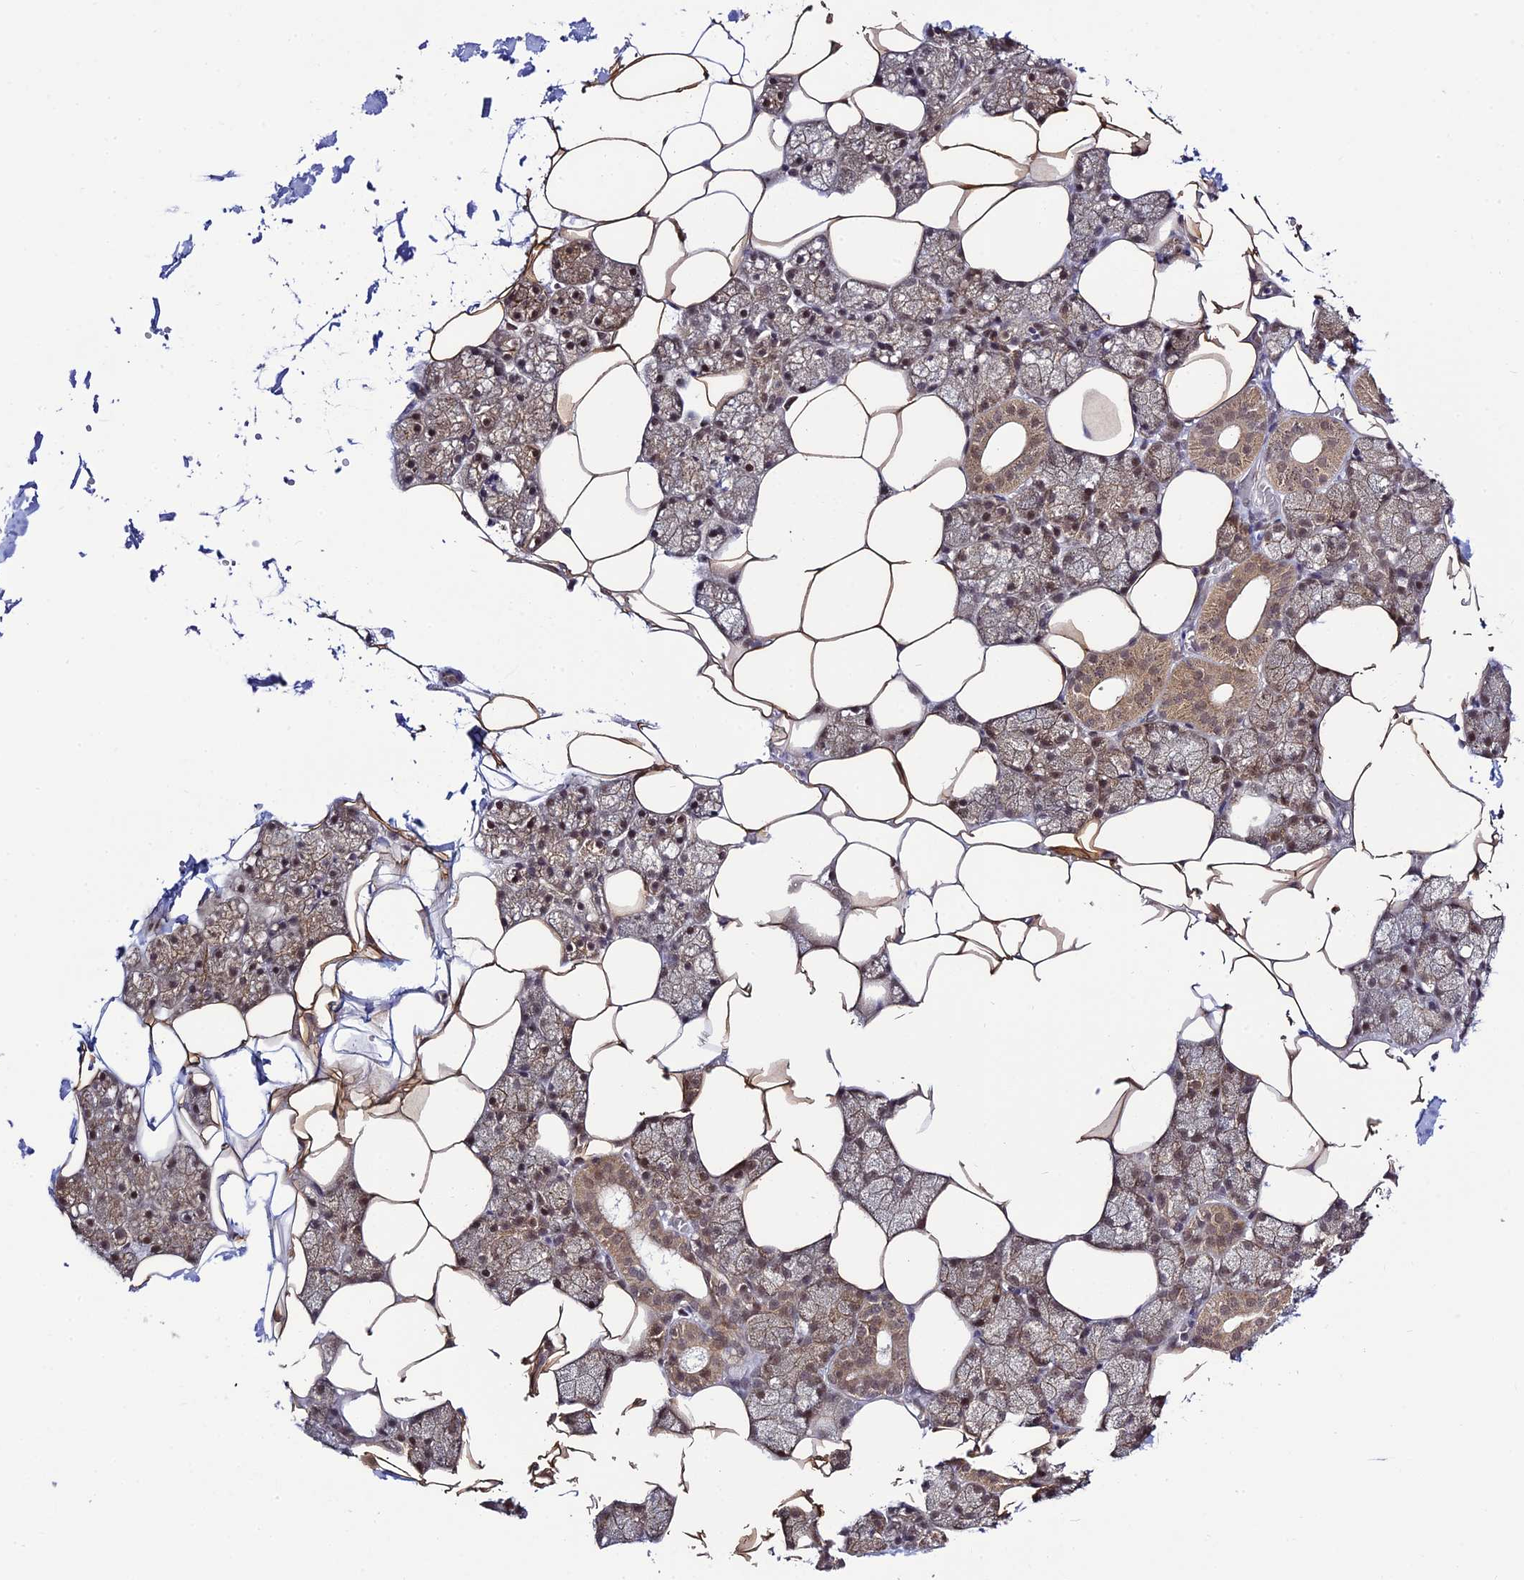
{"staining": {"intensity": "moderate", "quantity": "25%-75%", "location": "cytoplasmic/membranous"}, "tissue": "salivary gland", "cell_type": "Glandular cells", "image_type": "normal", "snomed": [{"axis": "morphology", "description": "Normal tissue, NOS"}, {"axis": "topography", "description": "Salivary gland"}], "caption": "About 25%-75% of glandular cells in normal human salivary gland reveal moderate cytoplasmic/membranous protein staining as visualized by brown immunohistochemical staining.", "gene": "SKIC8", "patient": {"sex": "male", "age": 62}}